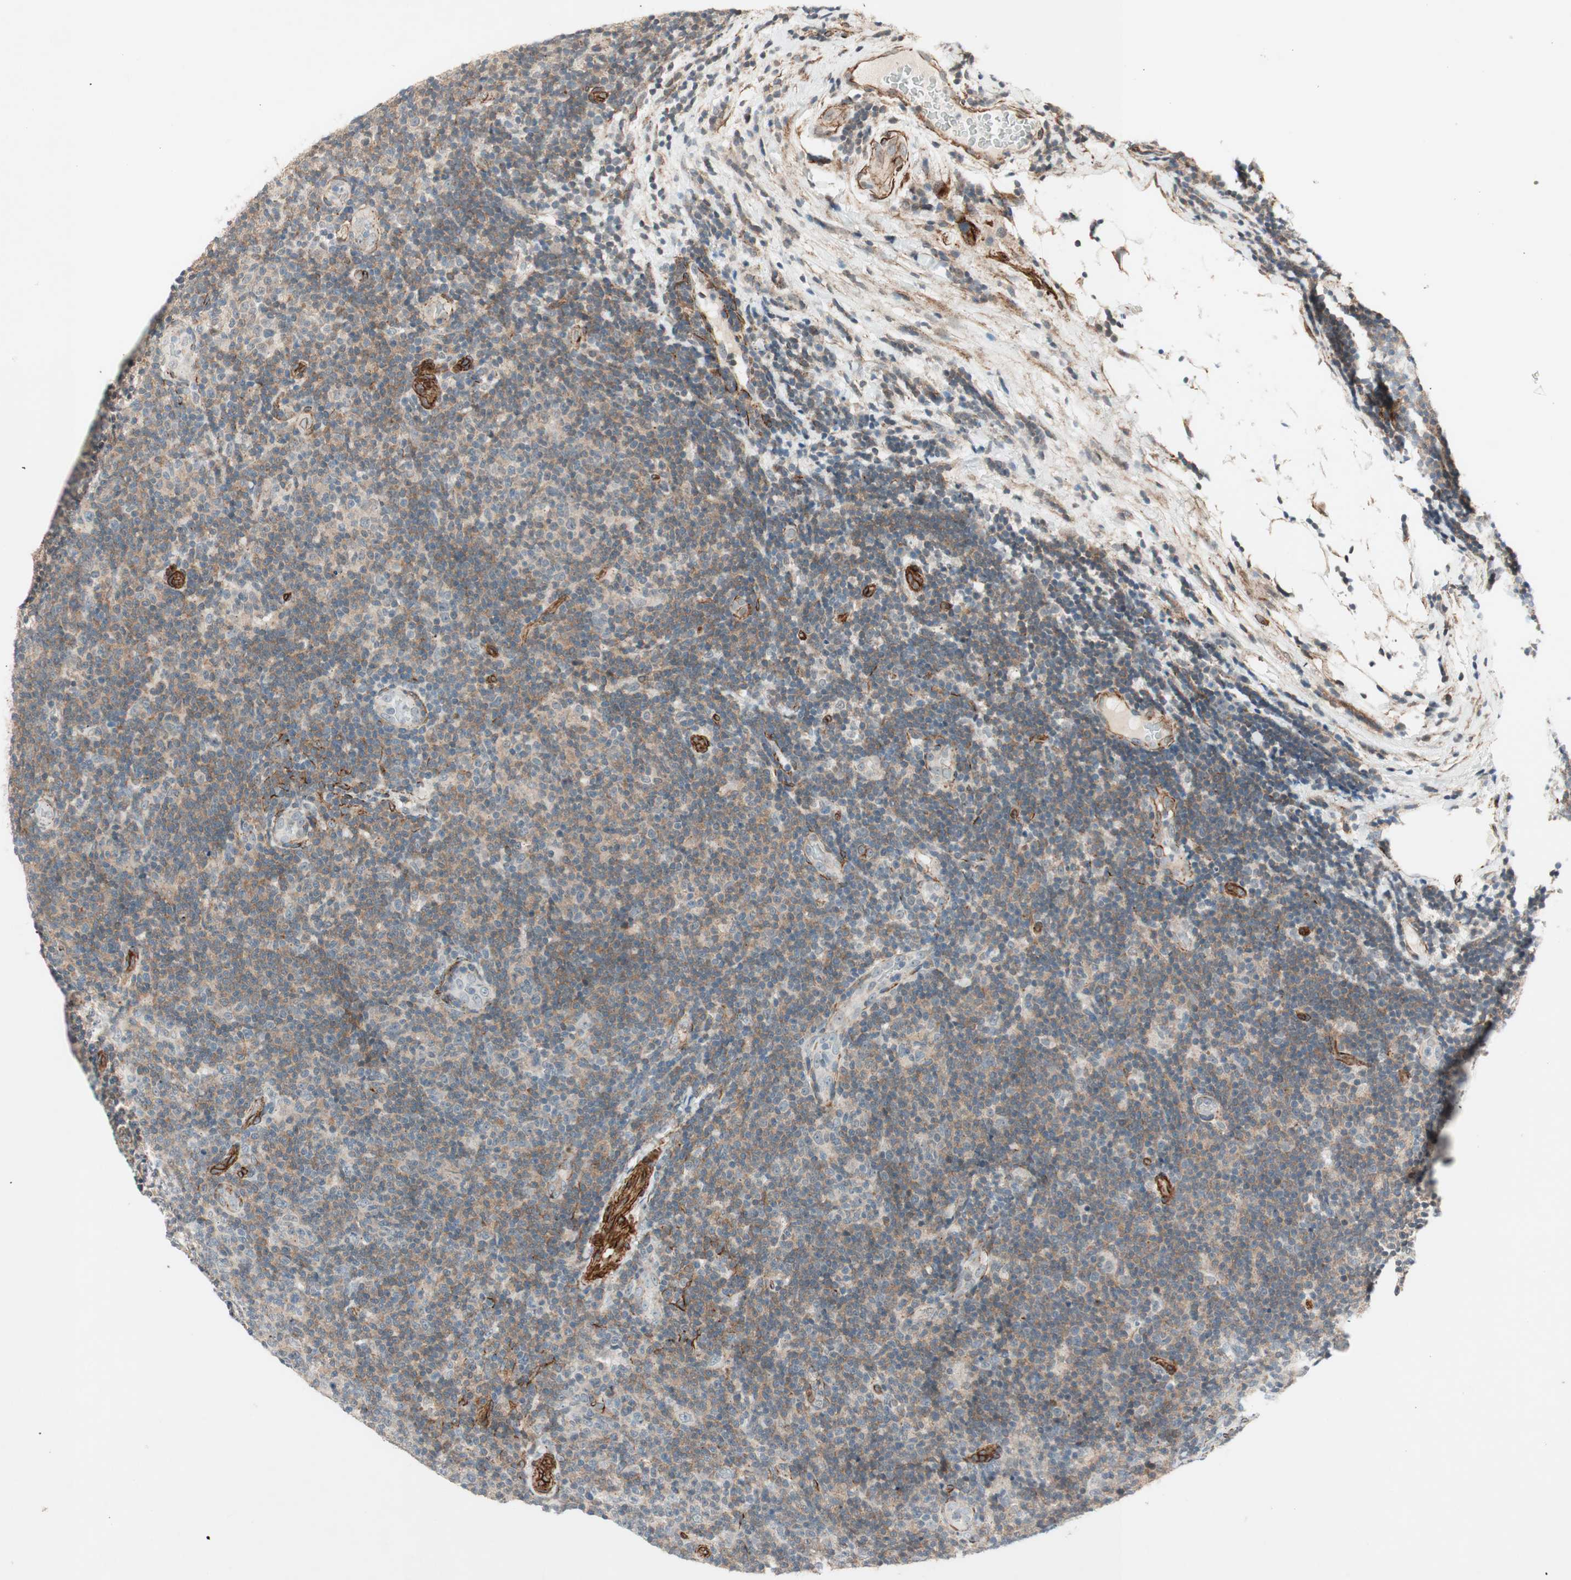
{"staining": {"intensity": "moderate", "quantity": "25%-75%", "location": "cytoplasmic/membranous"}, "tissue": "lymphoma", "cell_type": "Tumor cells", "image_type": "cancer", "snomed": [{"axis": "morphology", "description": "Malignant lymphoma, non-Hodgkin's type, Low grade"}, {"axis": "topography", "description": "Lymph node"}], "caption": "There is medium levels of moderate cytoplasmic/membranous staining in tumor cells of low-grade malignant lymphoma, non-Hodgkin's type, as demonstrated by immunohistochemical staining (brown color).", "gene": "CDK19", "patient": {"sex": "male", "age": 83}}